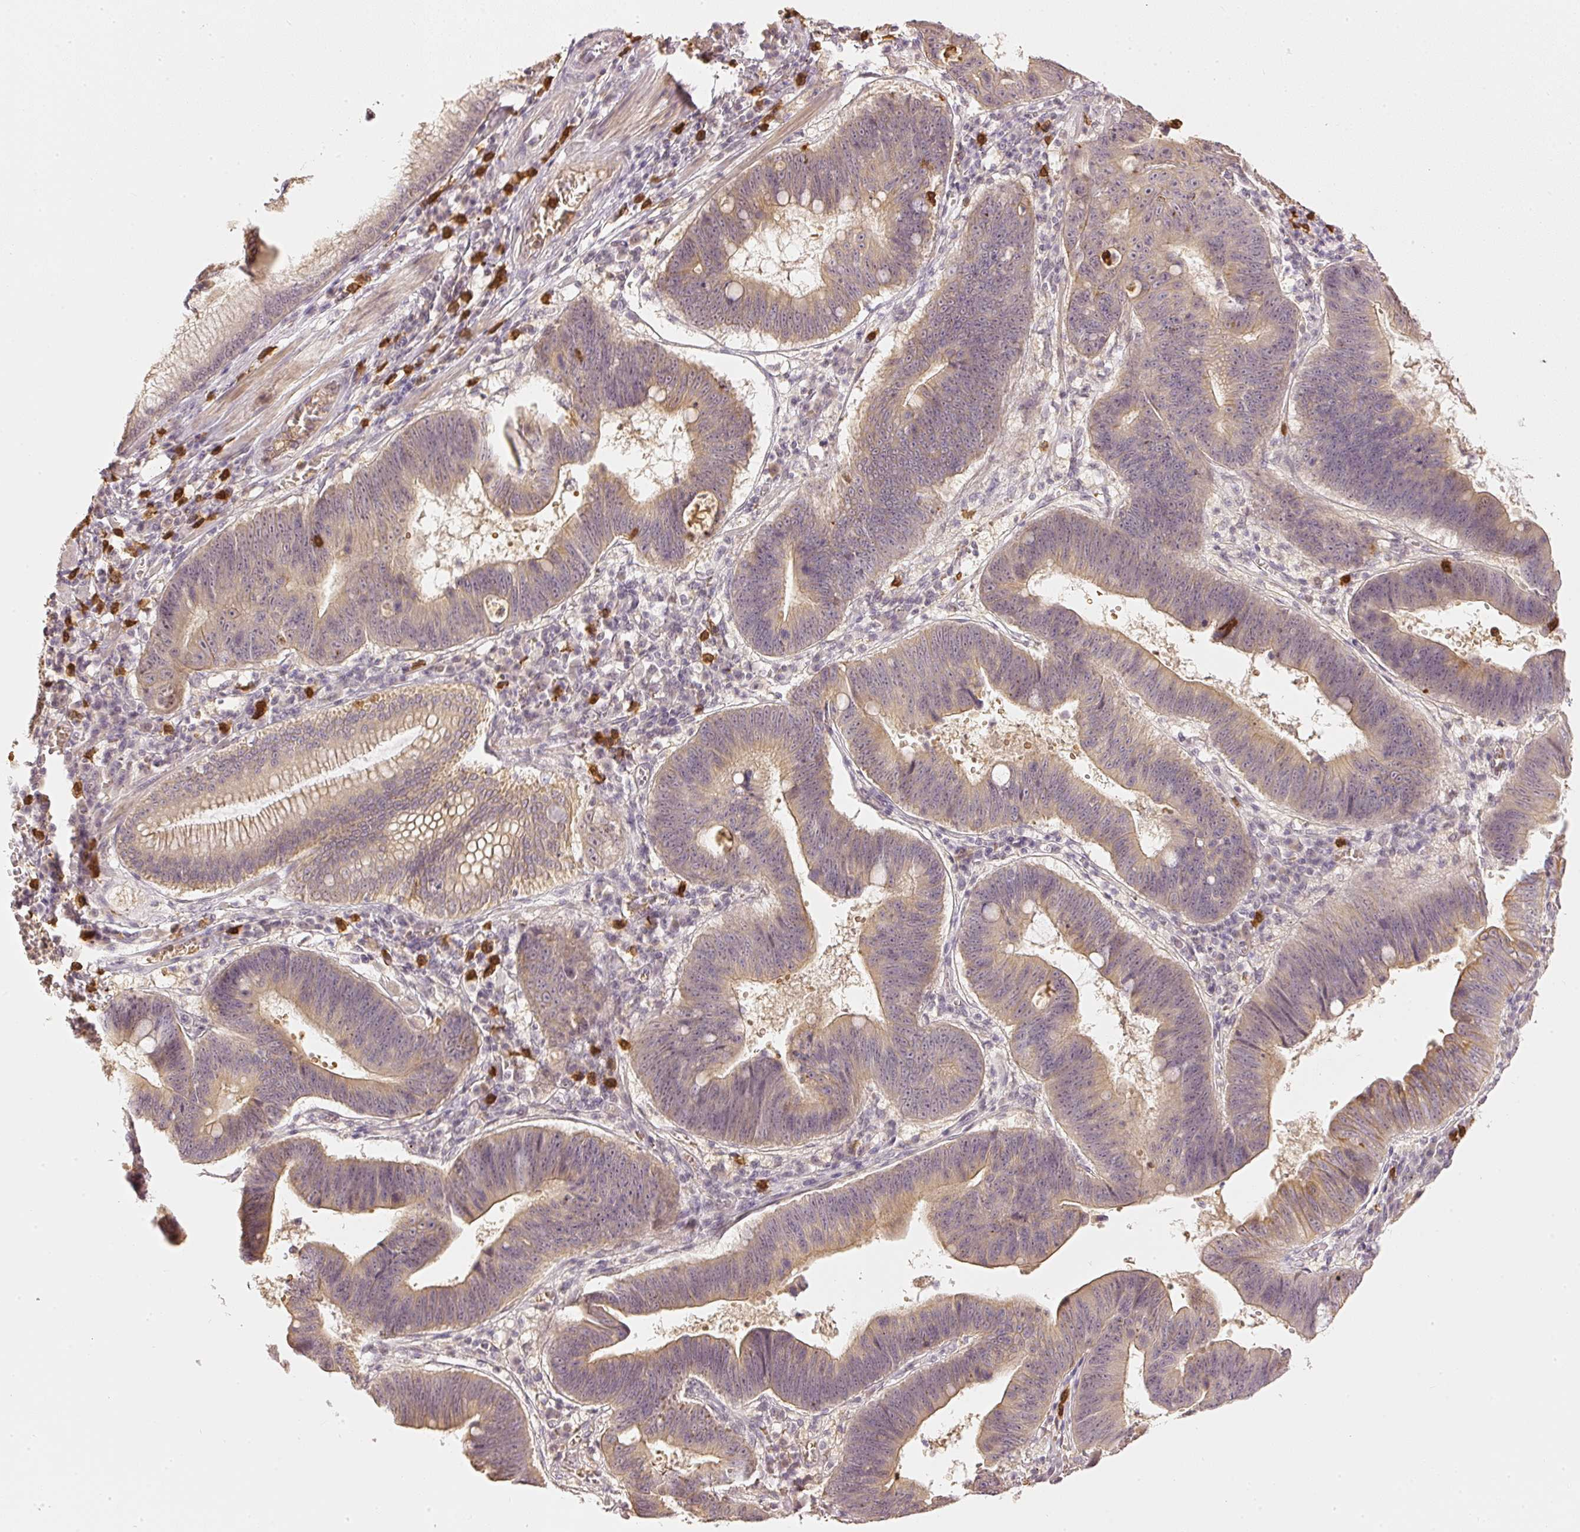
{"staining": {"intensity": "moderate", "quantity": ">75%", "location": "cytoplasmic/membranous"}, "tissue": "stomach cancer", "cell_type": "Tumor cells", "image_type": "cancer", "snomed": [{"axis": "morphology", "description": "Adenocarcinoma, NOS"}, {"axis": "topography", "description": "Stomach"}], "caption": "High-magnification brightfield microscopy of stomach cancer stained with DAB (3,3'-diaminobenzidine) (brown) and counterstained with hematoxylin (blue). tumor cells exhibit moderate cytoplasmic/membranous positivity is identified in about>75% of cells. The staining was performed using DAB (3,3'-diaminobenzidine), with brown indicating positive protein expression. Nuclei are stained blue with hematoxylin.", "gene": "GZMA", "patient": {"sex": "male", "age": 59}}